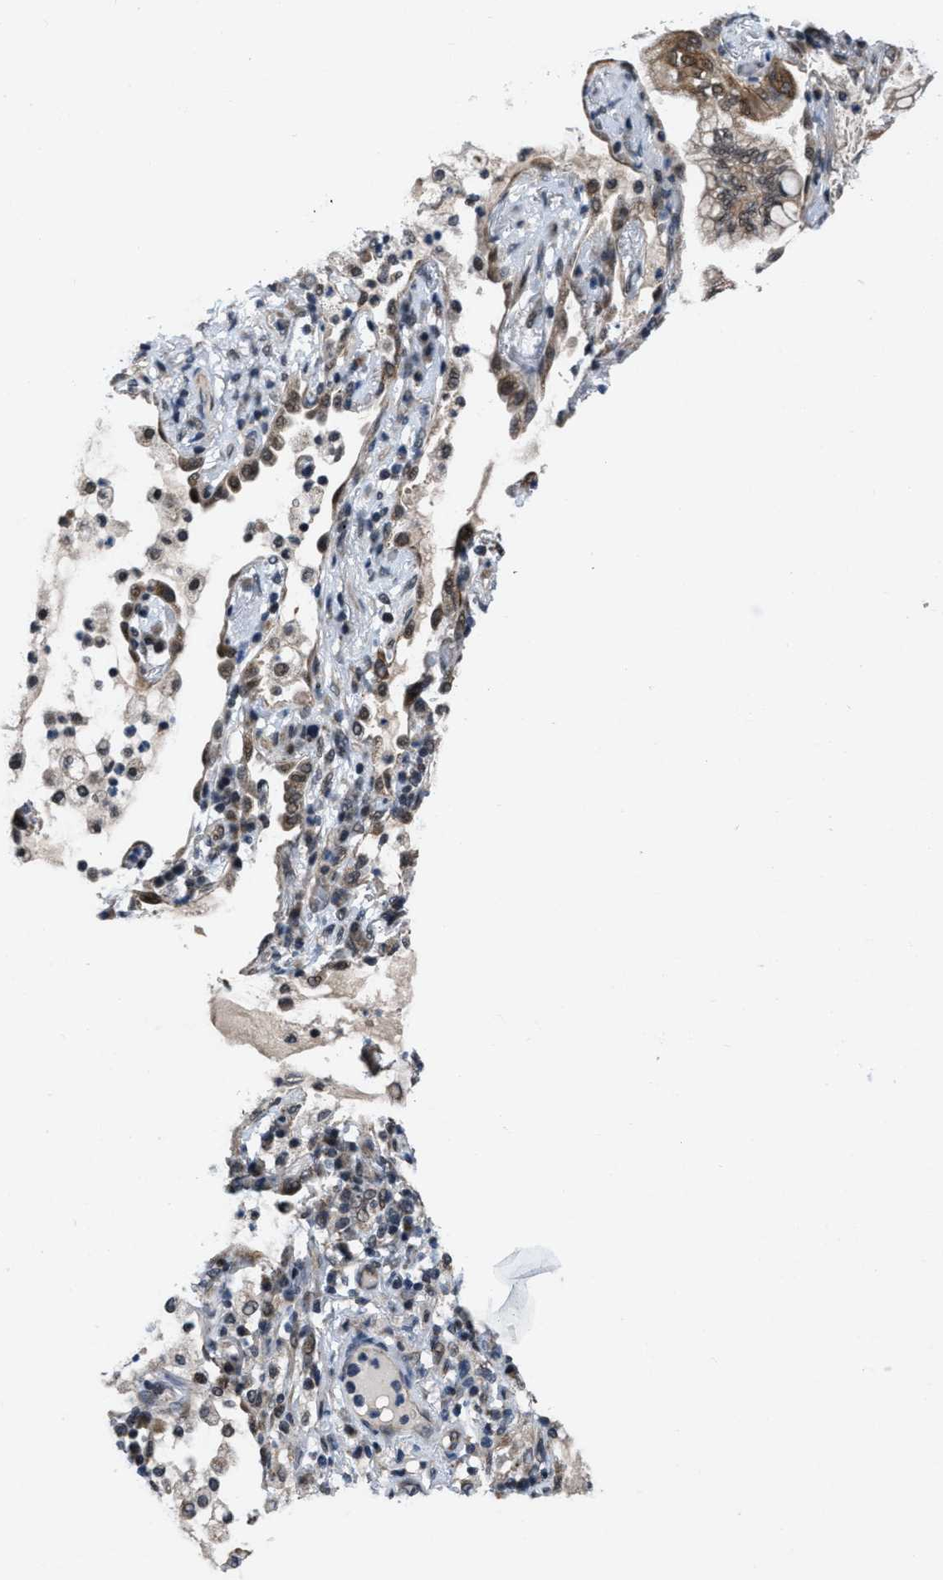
{"staining": {"intensity": "moderate", "quantity": "25%-75%", "location": "cytoplasmic/membranous,nuclear"}, "tissue": "lung cancer", "cell_type": "Tumor cells", "image_type": "cancer", "snomed": [{"axis": "morphology", "description": "Adenocarcinoma, NOS"}, {"axis": "topography", "description": "Lung"}], "caption": "Lung adenocarcinoma tissue shows moderate cytoplasmic/membranous and nuclear positivity in approximately 25%-75% of tumor cells, visualized by immunohistochemistry.", "gene": "ZNHIT1", "patient": {"sex": "female", "age": 70}}